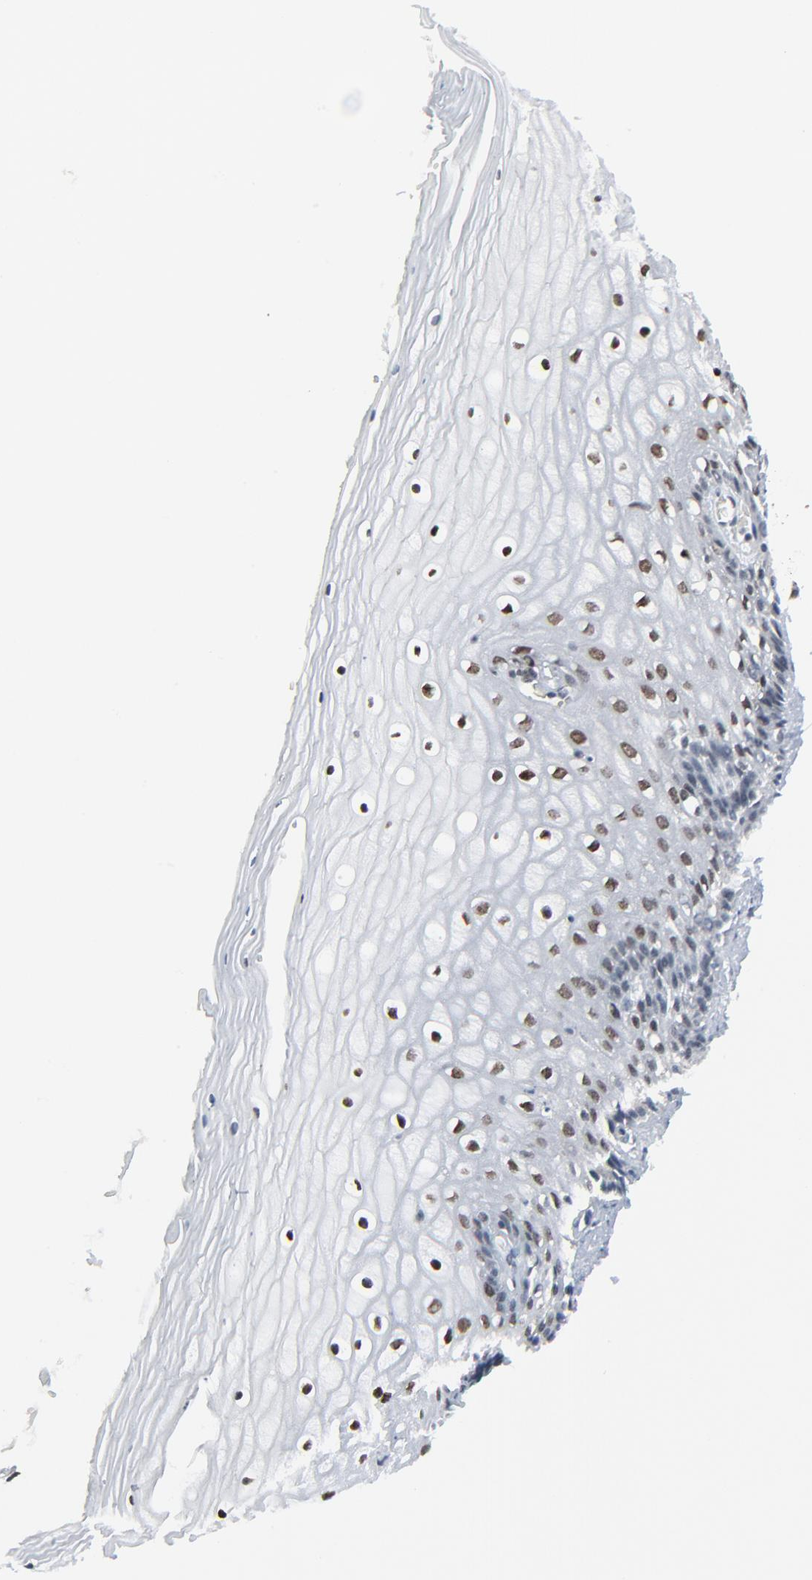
{"staining": {"intensity": "moderate", "quantity": ">75%", "location": "nuclear"}, "tissue": "vagina", "cell_type": "Squamous epithelial cells", "image_type": "normal", "snomed": [{"axis": "morphology", "description": "Normal tissue, NOS"}, {"axis": "topography", "description": "Vagina"}], "caption": "Immunohistochemical staining of unremarkable human vagina demonstrates moderate nuclear protein positivity in about >75% of squamous epithelial cells.", "gene": "FBXO28", "patient": {"sex": "female", "age": 46}}